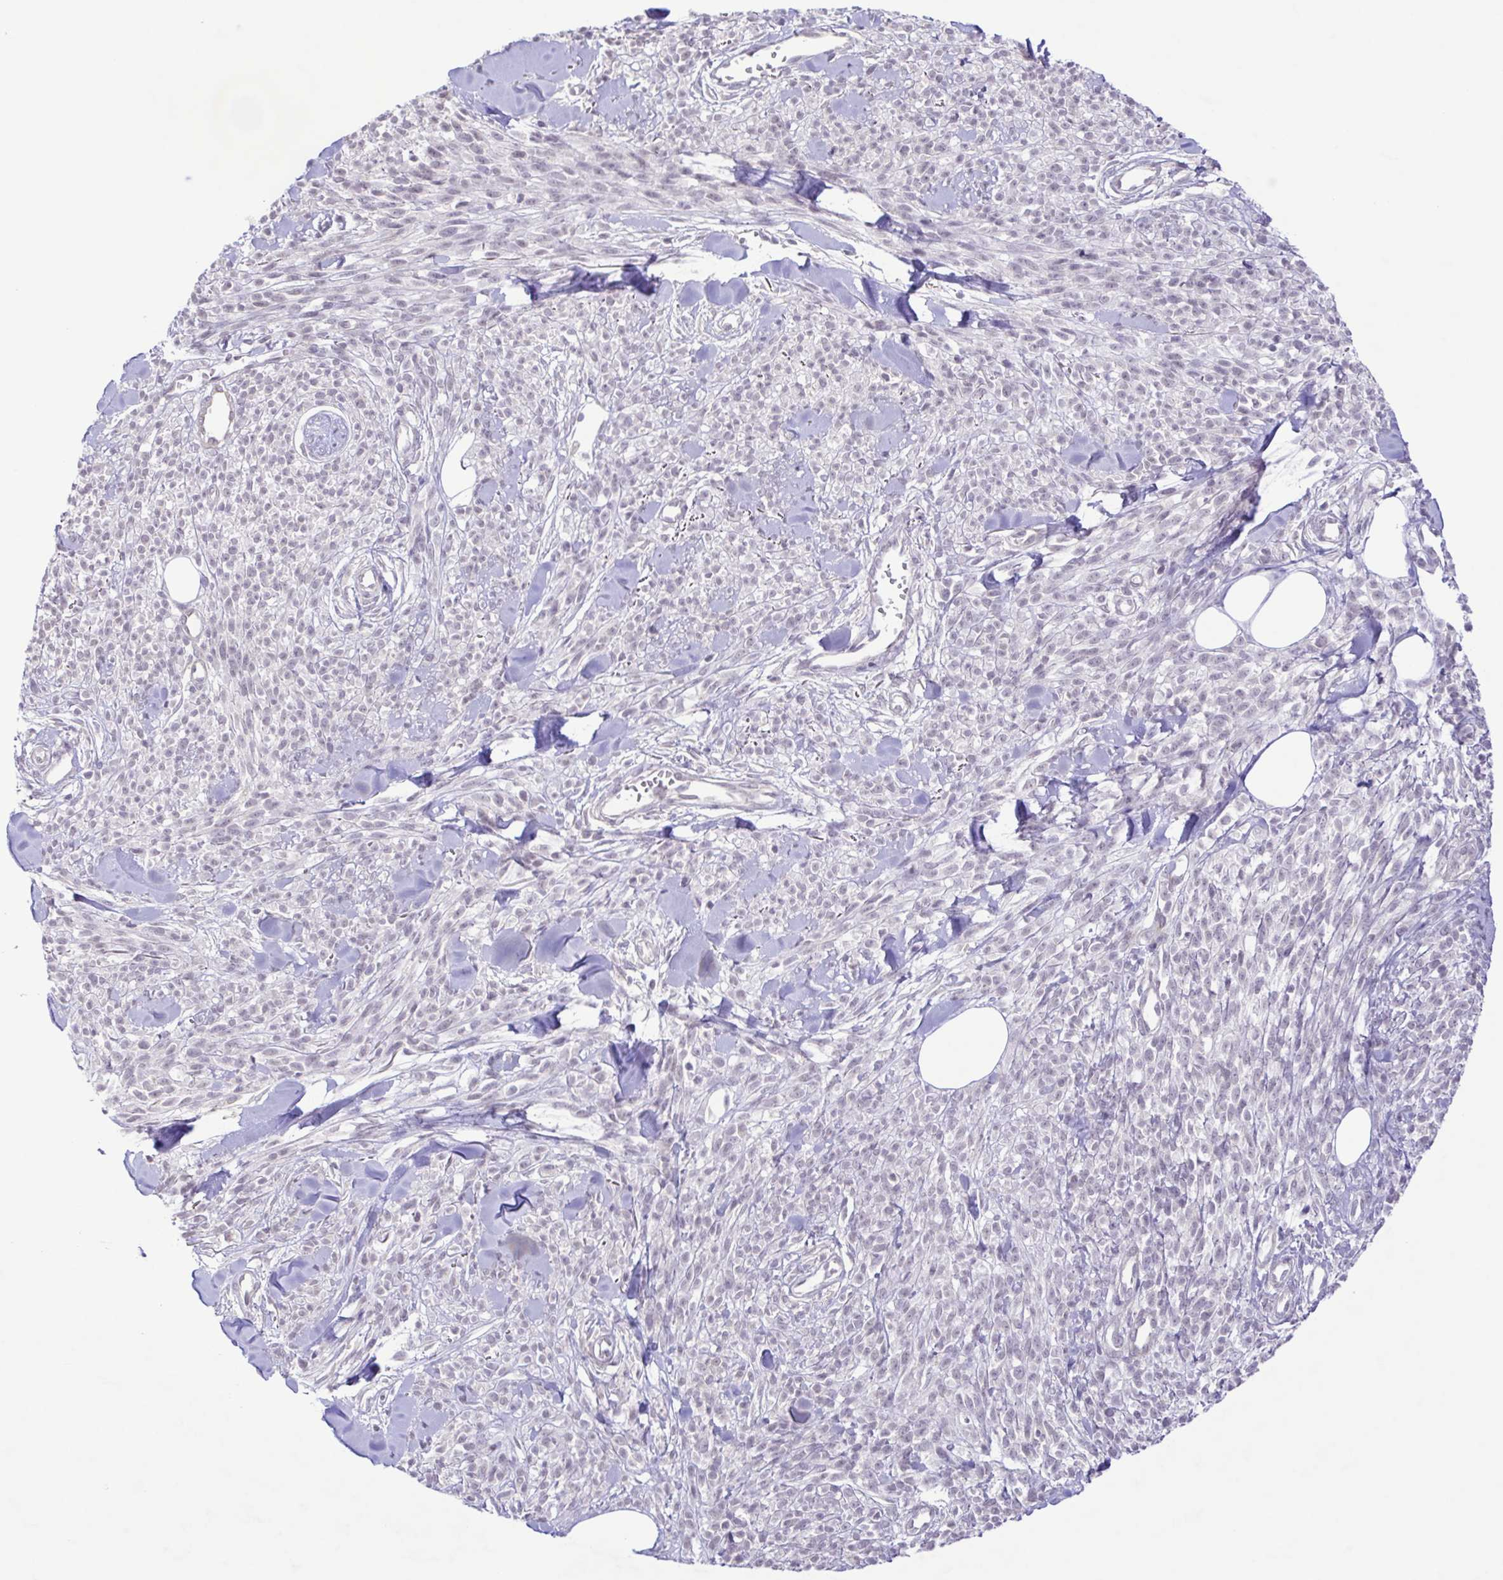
{"staining": {"intensity": "negative", "quantity": "none", "location": "none"}, "tissue": "melanoma", "cell_type": "Tumor cells", "image_type": "cancer", "snomed": [{"axis": "morphology", "description": "Malignant melanoma, NOS"}, {"axis": "topography", "description": "Skin"}, {"axis": "topography", "description": "Skin of trunk"}], "caption": "Immunohistochemical staining of melanoma displays no significant staining in tumor cells.", "gene": "IL1RN", "patient": {"sex": "male", "age": 74}}